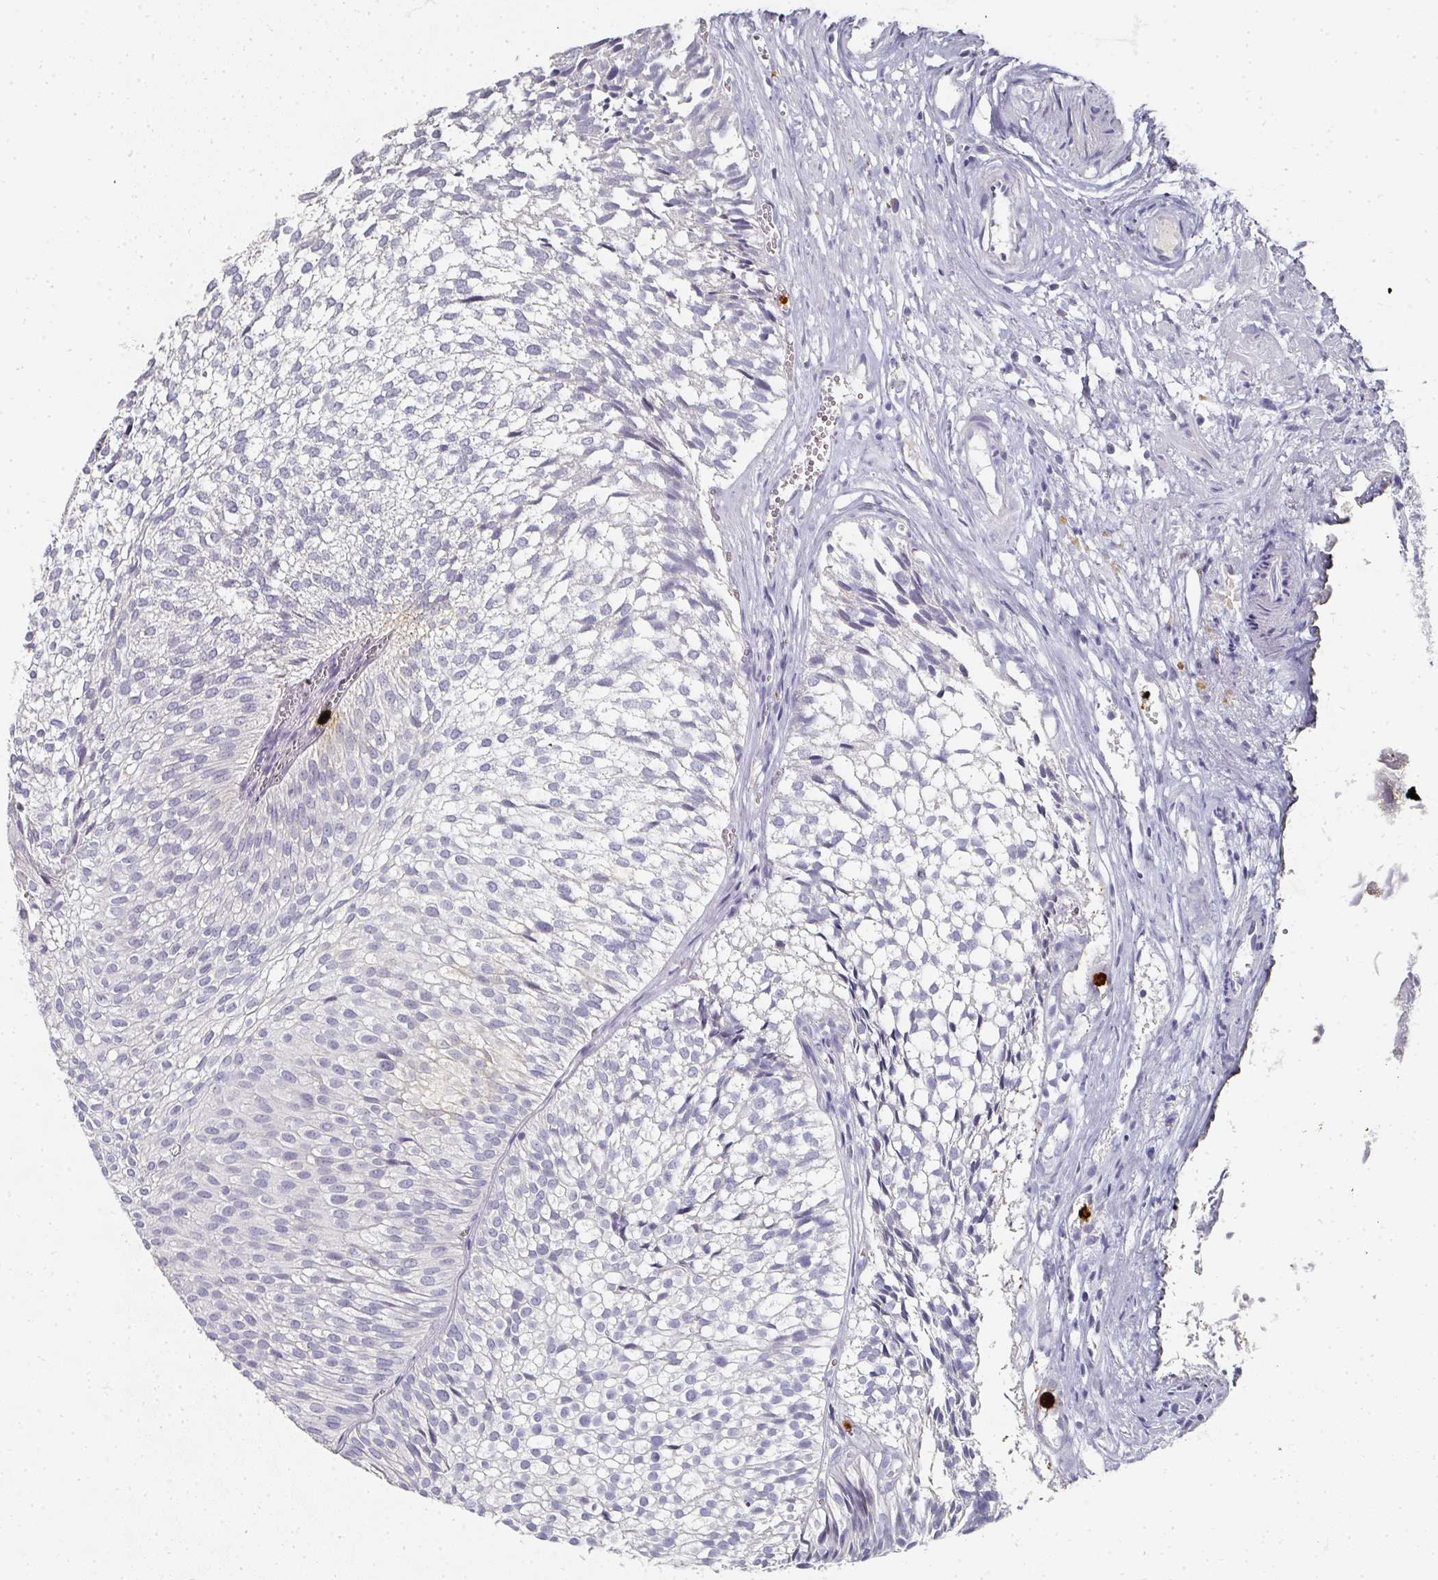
{"staining": {"intensity": "moderate", "quantity": "<25%", "location": "cytoplasmic/membranous"}, "tissue": "urothelial cancer", "cell_type": "Tumor cells", "image_type": "cancer", "snomed": [{"axis": "morphology", "description": "Urothelial carcinoma, Low grade"}, {"axis": "topography", "description": "Urinary bladder"}], "caption": "About <25% of tumor cells in urothelial carcinoma (low-grade) reveal moderate cytoplasmic/membranous protein positivity as visualized by brown immunohistochemical staining.", "gene": "CAMP", "patient": {"sex": "male", "age": 91}}